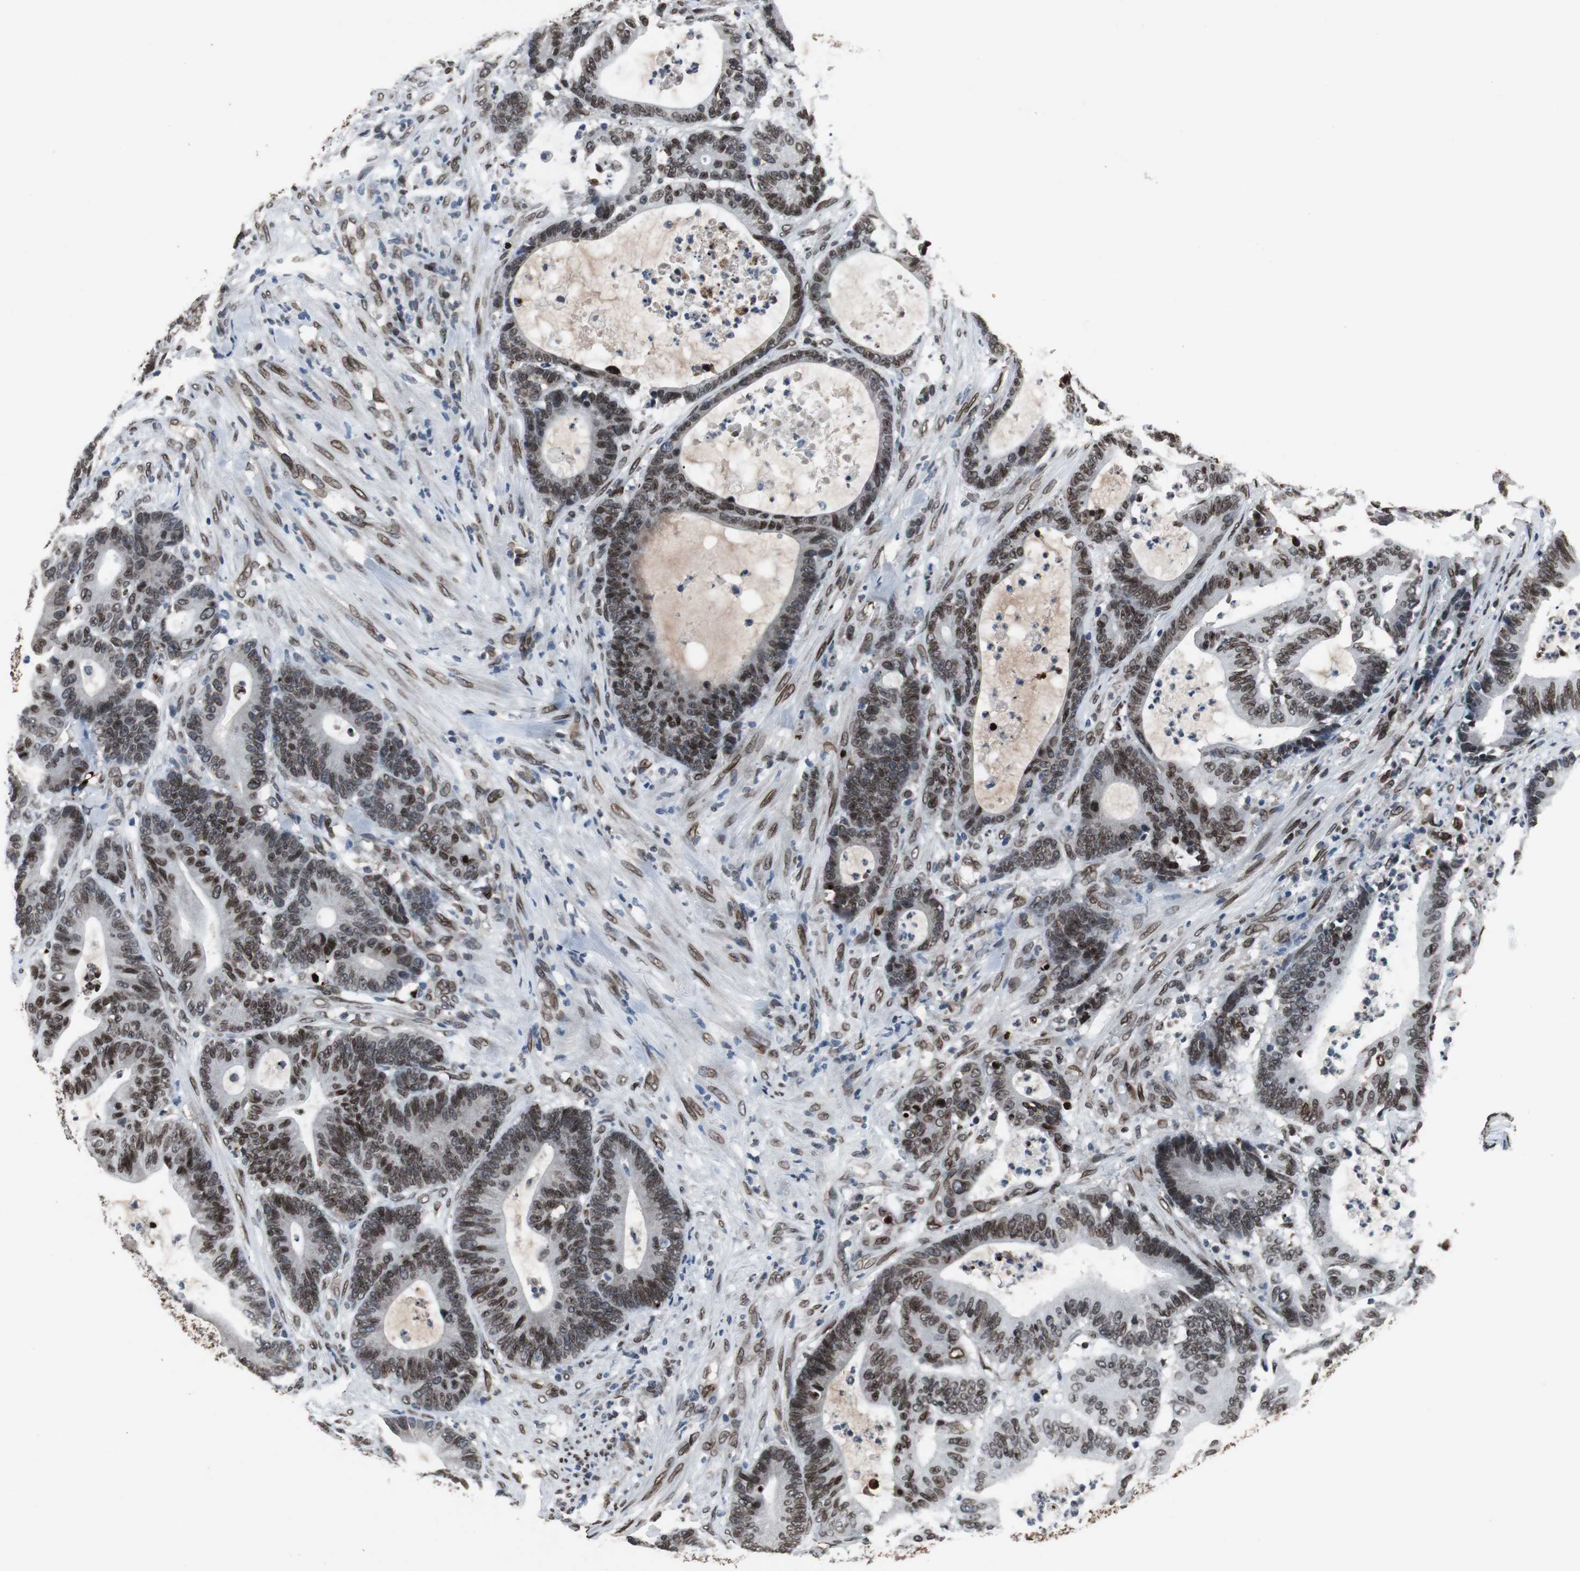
{"staining": {"intensity": "strong", "quantity": ">75%", "location": "cytoplasmic/membranous,nuclear"}, "tissue": "colorectal cancer", "cell_type": "Tumor cells", "image_type": "cancer", "snomed": [{"axis": "morphology", "description": "Adenocarcinoma, NOS"}, {"axis": "topography", "description": "Colon"}], "caption": "Immunohistochemistry histopathology image of neoplastic tissue: human colorectal cancer stained using IHC displays high levels of strong protein expression localized specifically in the cytoplasmic/membranous and nuclear of tumor cells, appearing as a cytoplasmic/membranous and nuclear brown color.", "gene": "LMNA", "patient": {"sex": "female", "age": 84}}